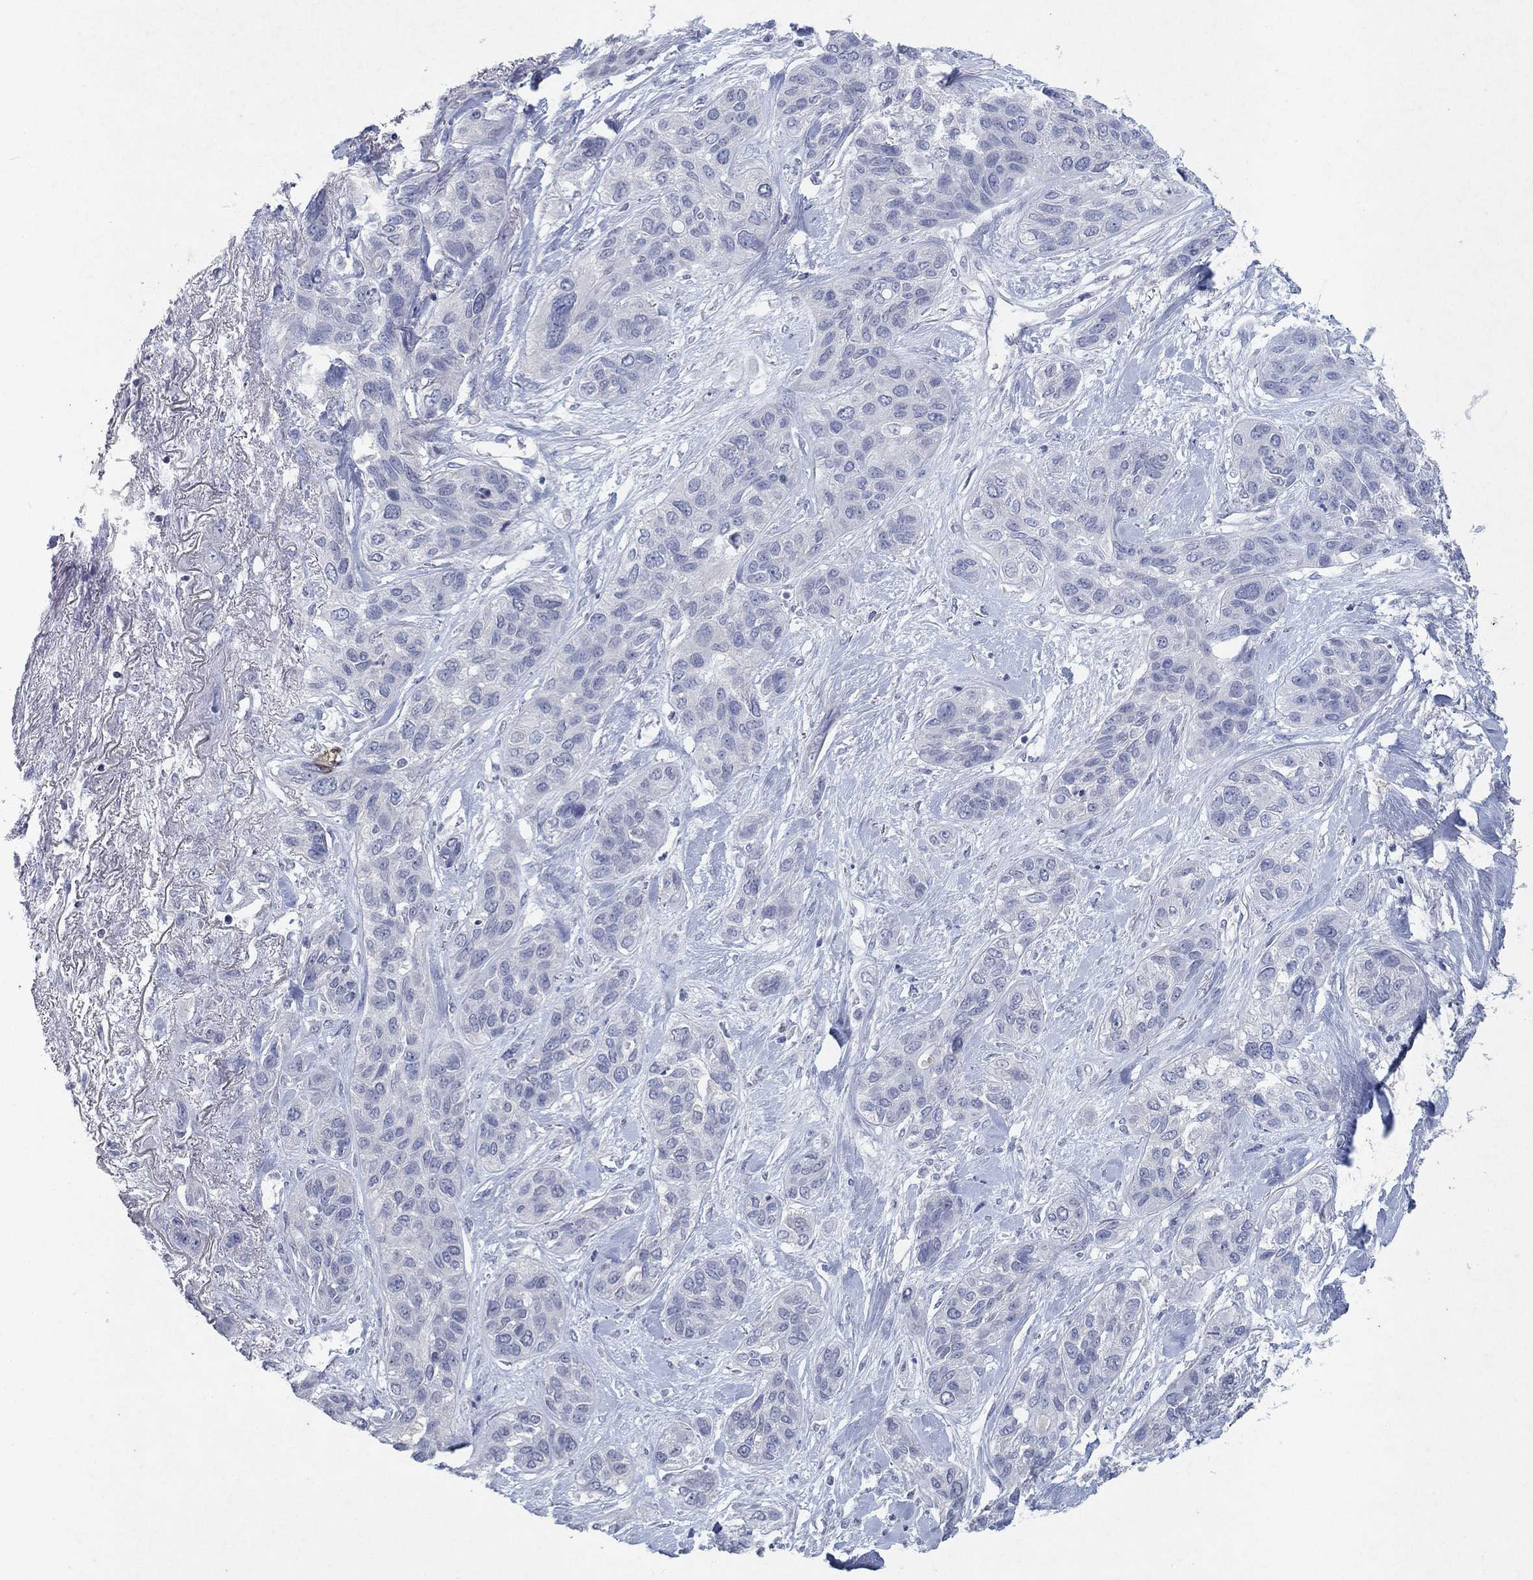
{"staining": {"intensity": "negative", "quantity": "none", "location": "none"}, "tissue": "lung cancer", "cell_type": "Tumor cells", "image_type": "cancer", "snomed": [{"axis": "morphology", "description": "Squamous cell carcinoma, NOS"}, {"axis": "topography", "description": "Lung"}], "caption": "Immunohistochemistry micrograph of human lung cancer stained for a protein (brown), which exhibits no staining in tumor cells.", "gene": "KRT40", "patient": {"sex": "female", "age": 70}}